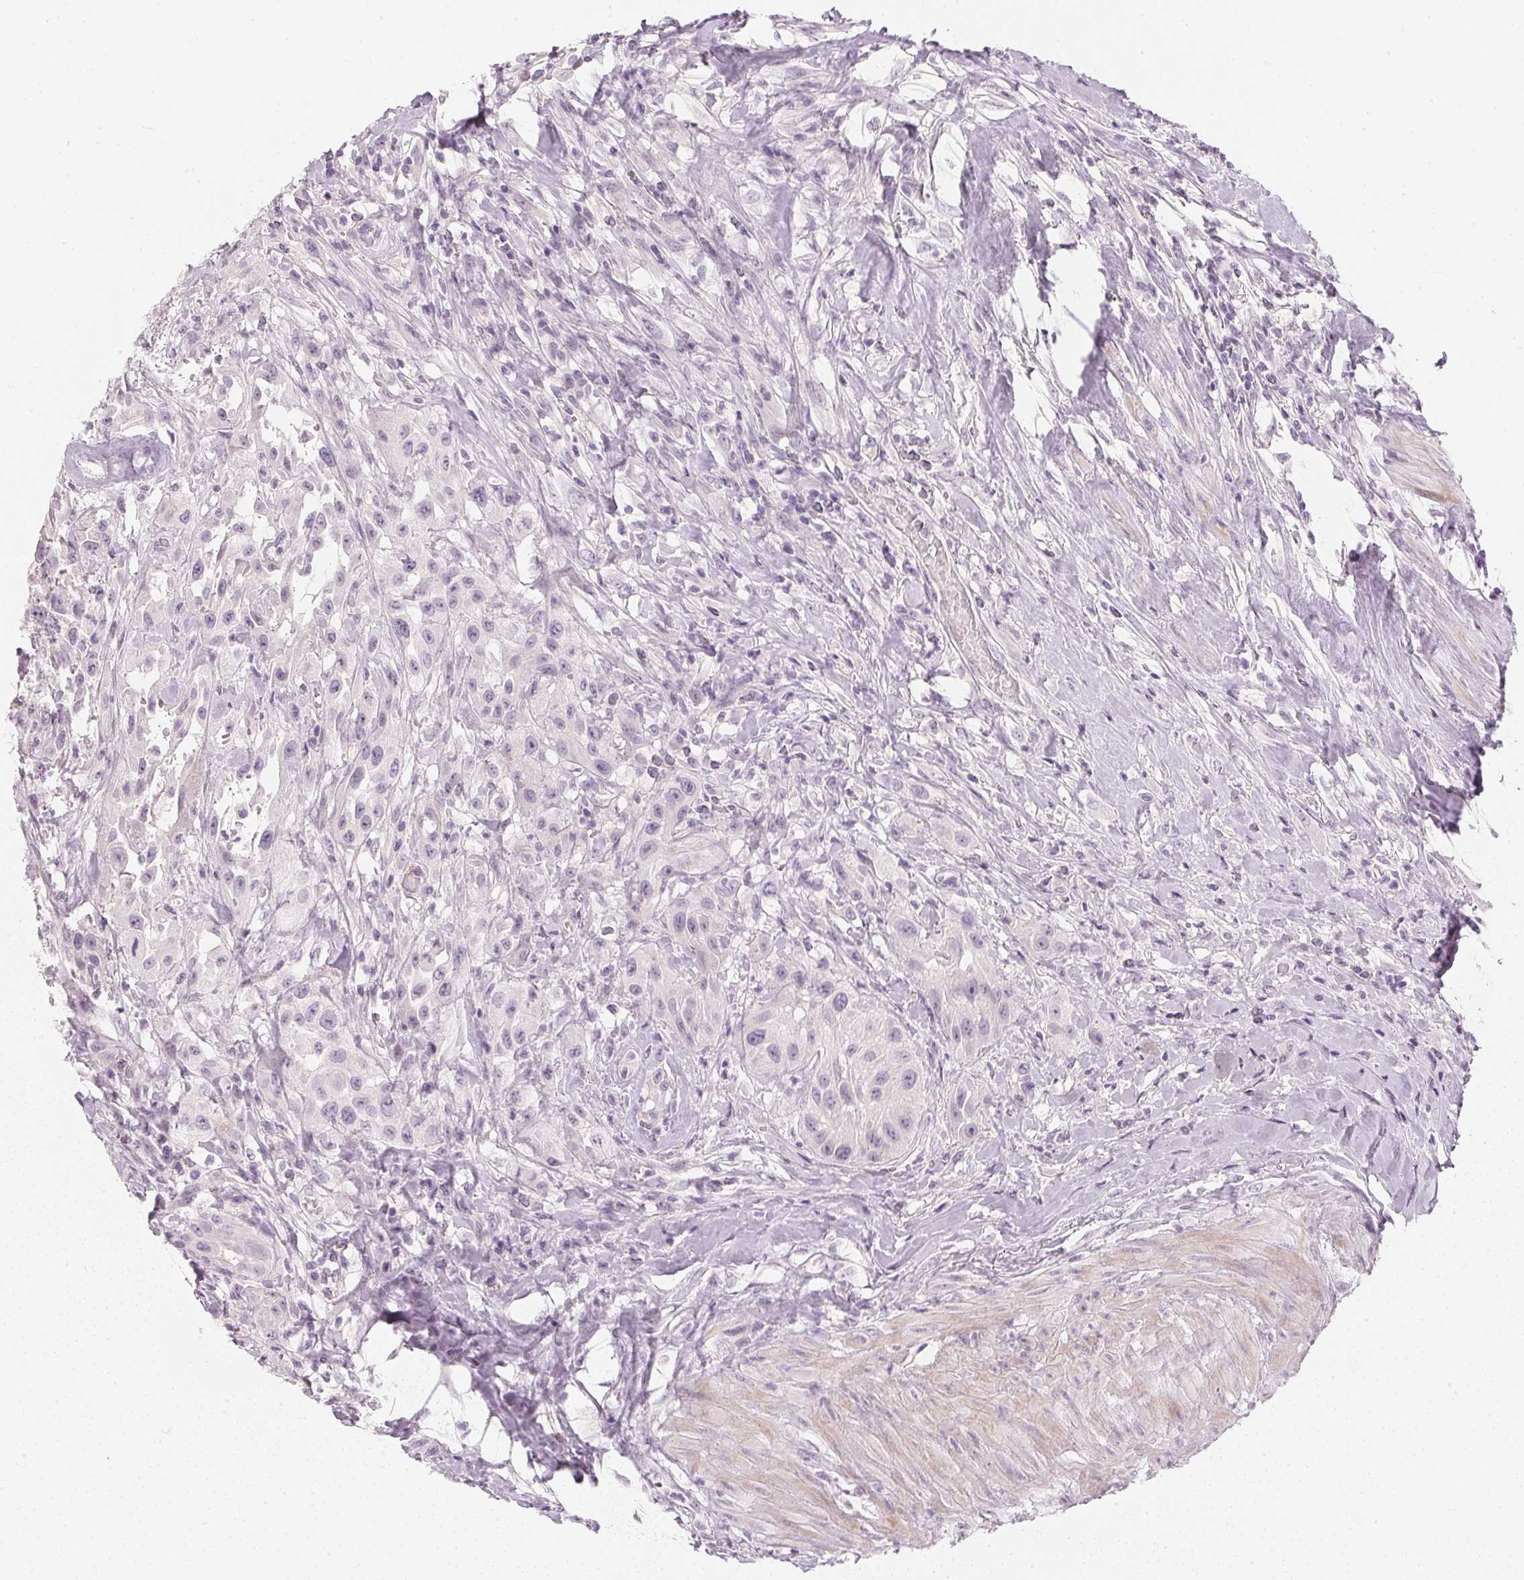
{"staining": {"intensity": "negative", "quantity": "none", "location": "none"}, "tissue": "urothelial cancer", "cell_type": "Tumor cells", "image_type": "cancer", "snomed": [{"axis": "morphology", "description": "Urothelial carcinoma, High grade"}, {"axis": "topography", "description": "Urinary bladder"}], "caption": "Immunohistochemical staining of human urothelial cancer exhibits no significant staining in tumor cells. (DAB immunohistochemistry (IHC) with hematoxylin counter stain).", "gene": "CHST4", "patient": {"sex": "male", "age": 79}}